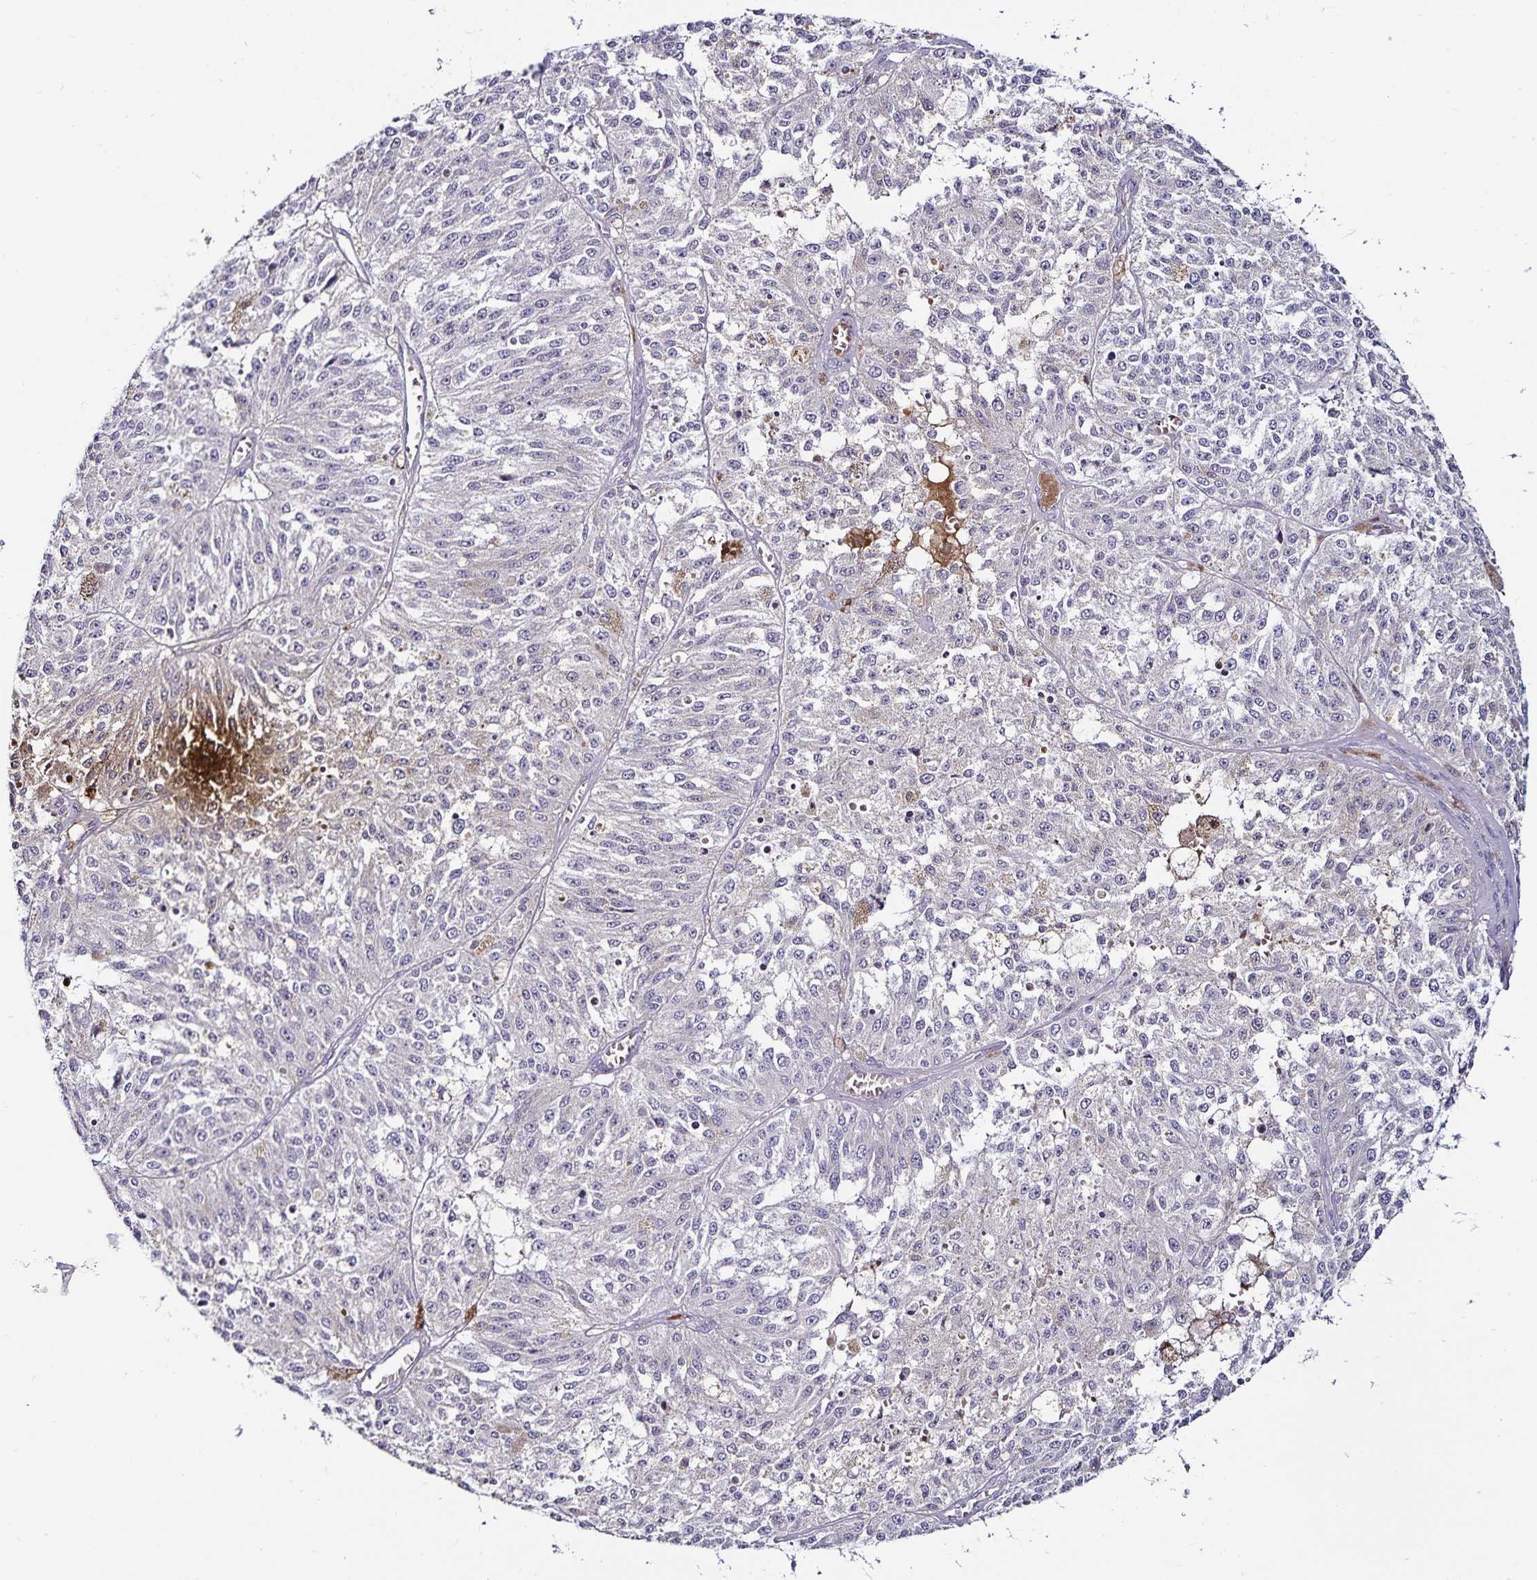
{"staining": {"intensity": "negative", "quantity": "none", "location": "none"}, "tissue": "melanoma", "cell_type": "Tumor cells", "image_type": "cancer", "snomed": [{"axis": "morphology", "description": "Malignant melanoma, Metastatic site"}, {"axis": "topography", "description": "Lymph node"}], "caption": "Immunohistochemistry (IHC) of melanoma exhibits no positivity in tumor cells.", "gene": "ACSL5", "patient": {"sex": "female", "age": 64}}